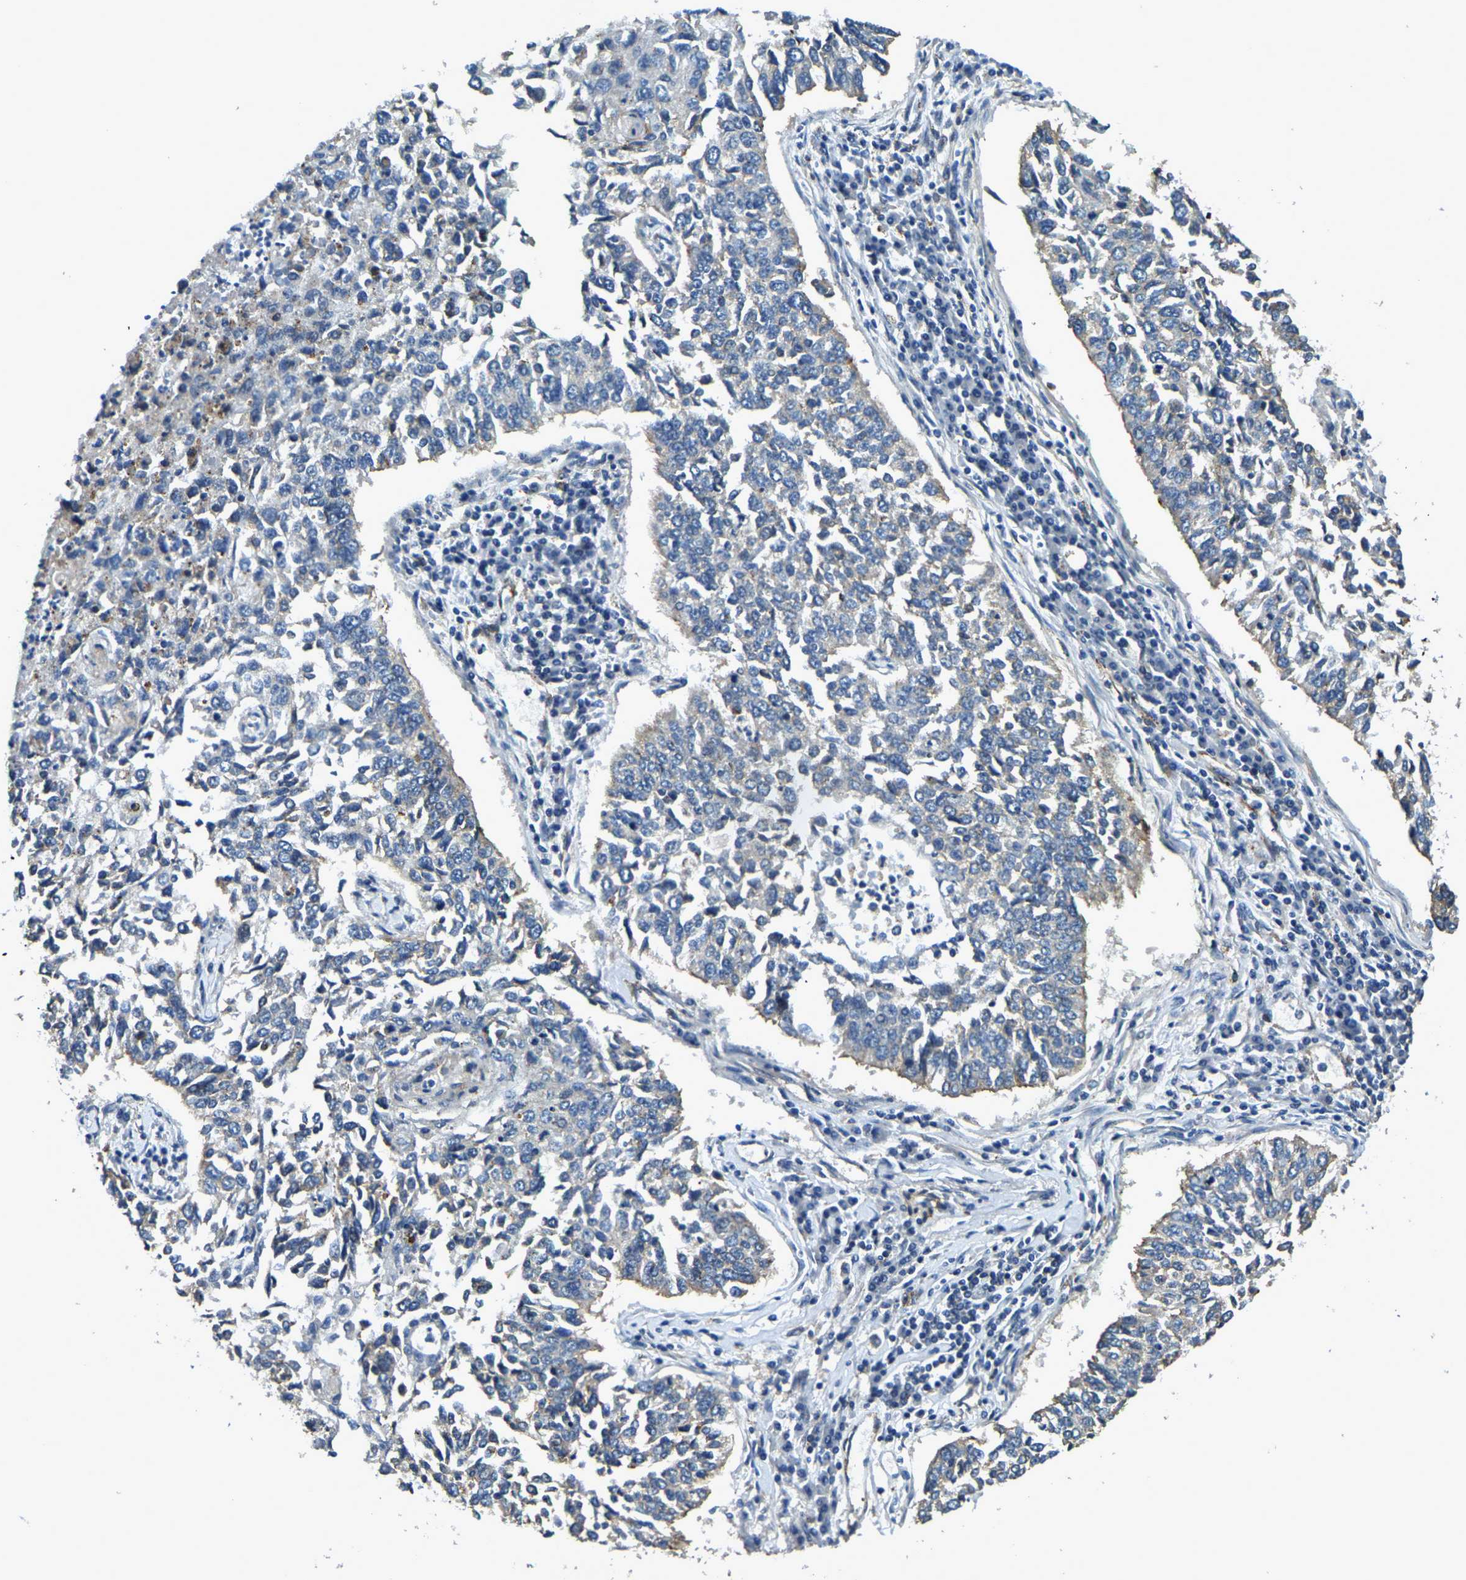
{"staining": {"intensity": "moderate", "quantity": "<25%", "location": "cytoplasmic/membranous"}, "tissue": "lung cancer", "cell_type": "Tumor cells", "image_type": "cancer", "snomed": [{"axis": "morphology", "description": "Normal tissue, NOS"}, {"axis": "morphology", "description": "Squamous cell carcinoma, NOS"}, {"axis": "topography", "description": "Cartilage tissue"}, {"axis": "topography", "description": "Bronchus"}, {"axis": "topography", "description": "Lung"}], "caption": "Immunohistochemical staining of lung cancer reveals low levels of moderate cytoplasmic/membranous staining in about <25% of tumor cells.", "gene": "RNF39", "patient": {"sex": "female", "age": 49}}